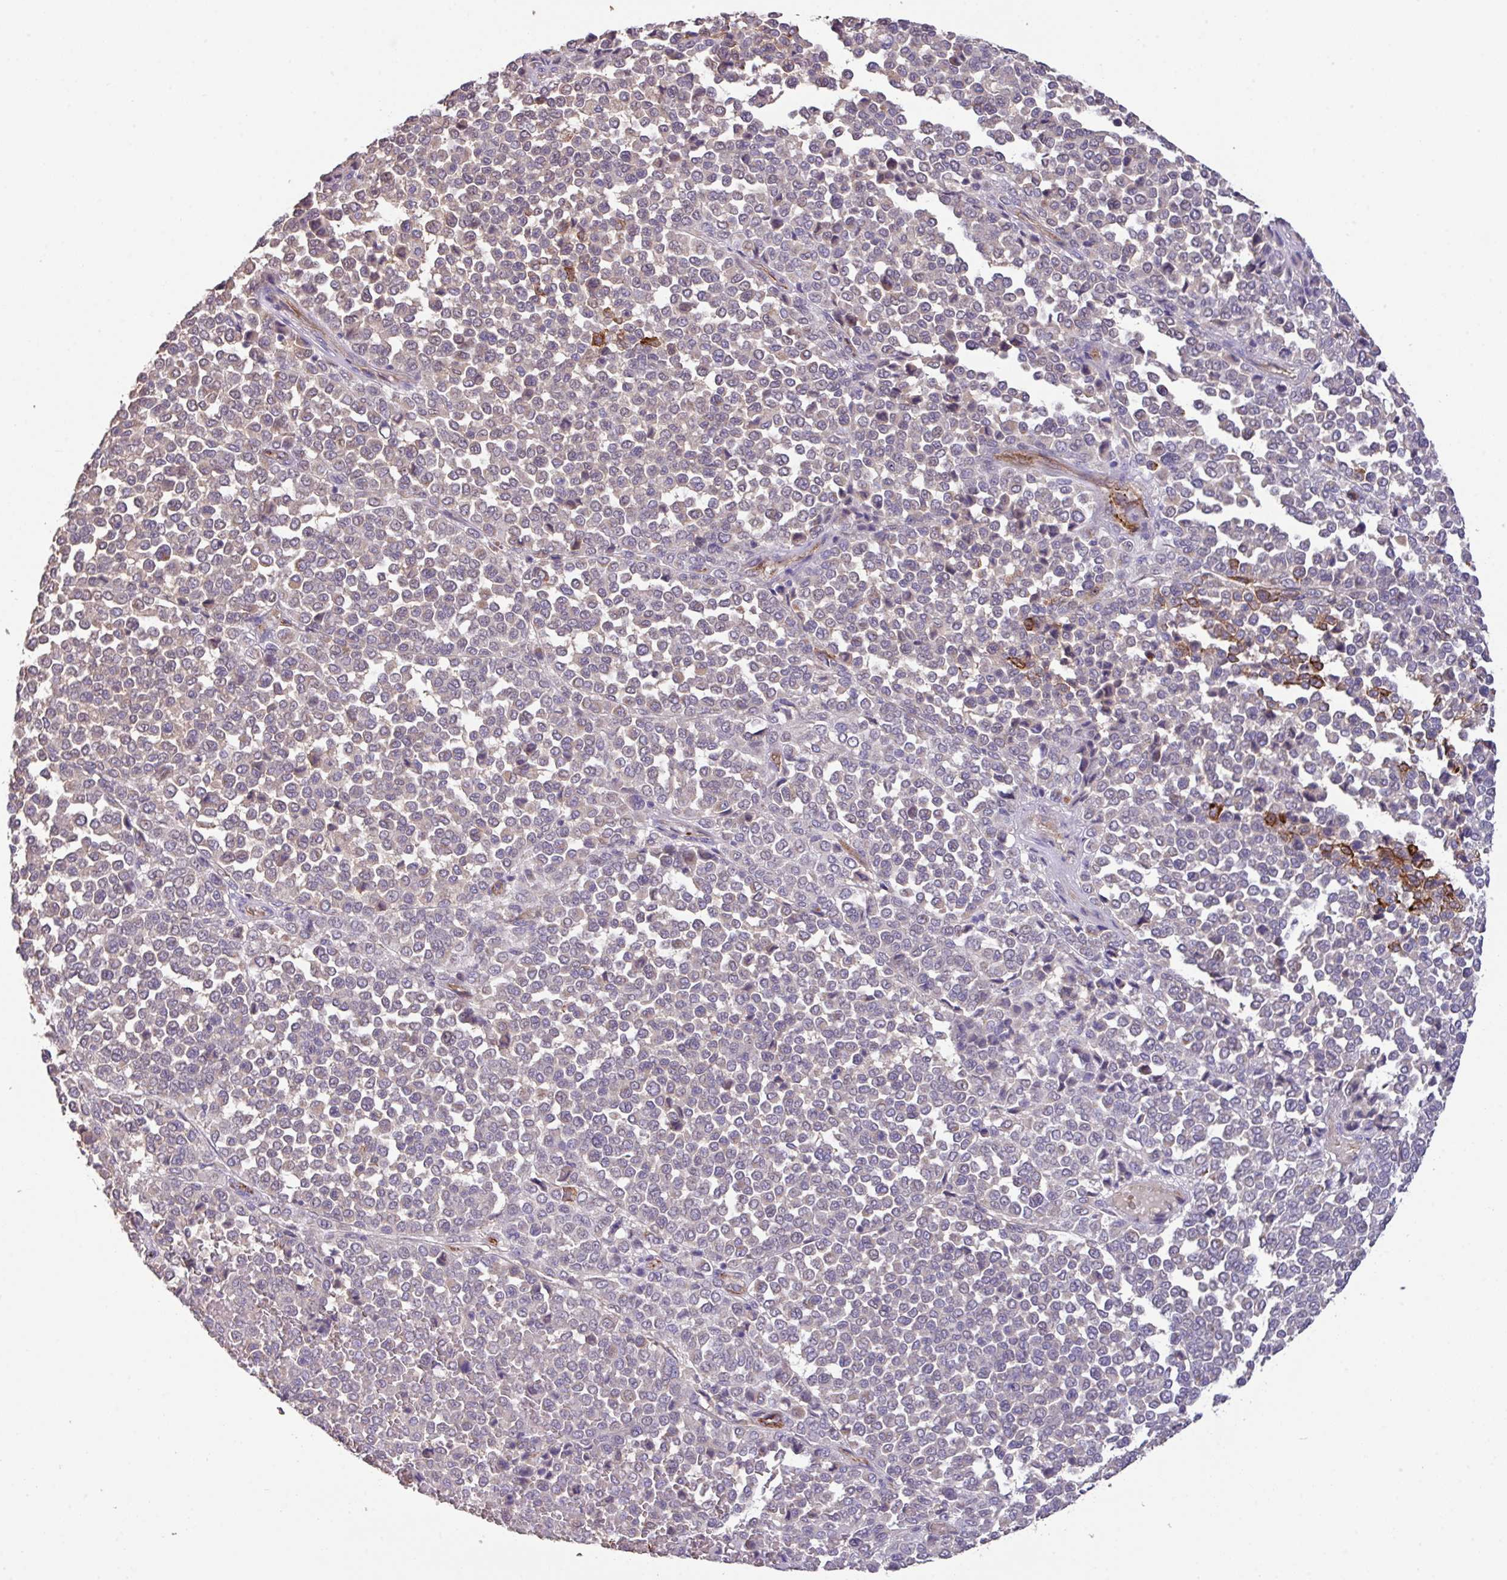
{"staining": {"intensity": "moderate", "quantity": "<25%", "location": "cytoplasmic/membranous"}, "tissue": "melanoma", "cell_type": "Tumor cells", "image_type": "cancer", "snomed": [{"axis": "morphology", "description": "Malignant melanoma, Metastatic site"}, {"axis": "topography", "description": "Pancreas"}], "caption": "Approximately <25% of tumor cells in malignant melanoma (metastatic site) reveal moderate cytoplasmic/membranous protein positivity as visualized by brown immunohistochemical staining.", "gene": "LRRC53", "patient": {"sex": "female", "age": 30}}